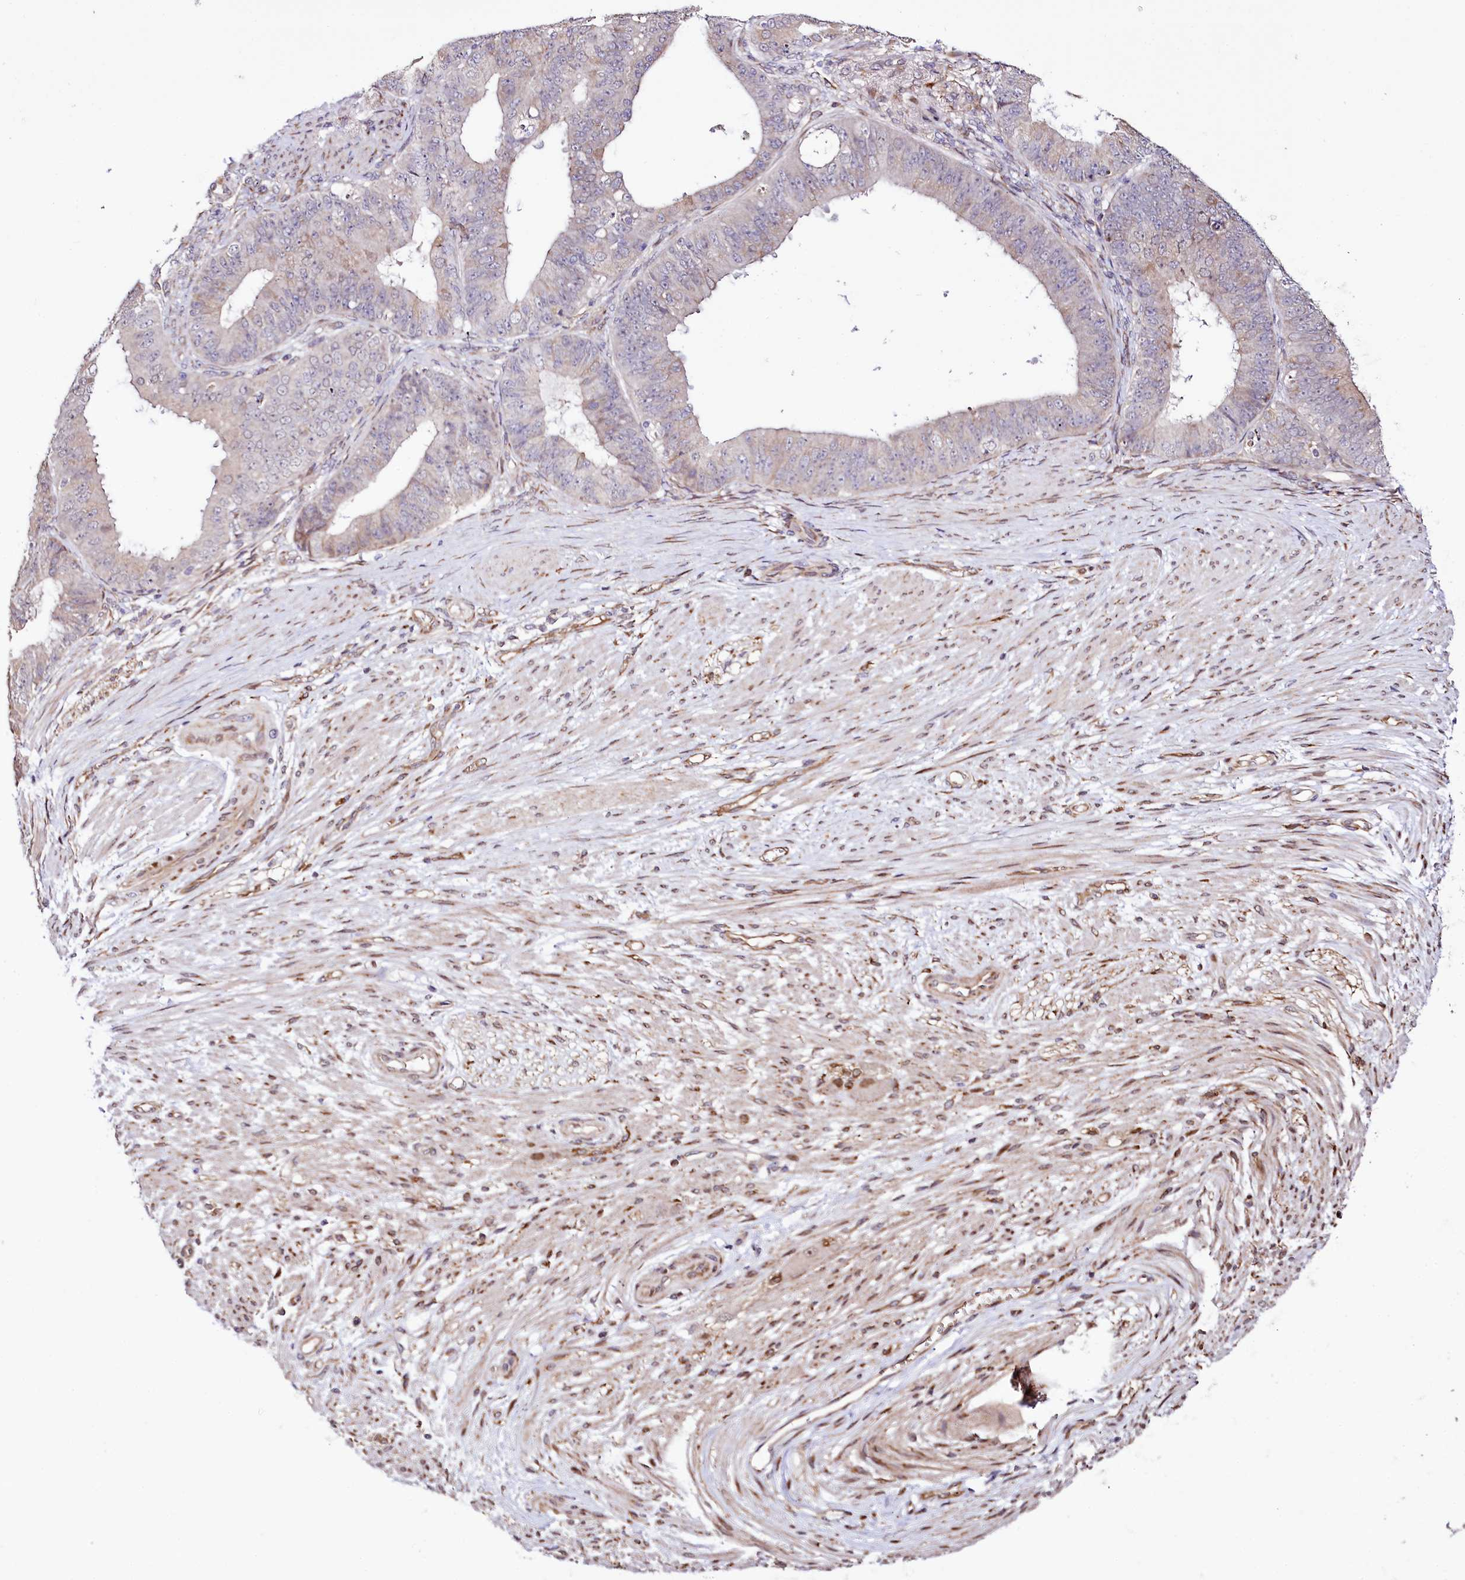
{"staining": {"intensity": "negative", "quantity": "none", "location": "none"}, "tissue": "ovarian cancer", "cell_type": "Tumor cells", "image_type": "cancer", "snomed": [{"axis": "morphology", "description": "Carcinoma, endometroid"}, {"axis": "topography", "description": "Appendix"}, {"axis": "topography", "description": "Ovary"}], "caption": "Tumor cells are negative for brown protein staining in ovarian cancer.", "gene": "CUTC", "patient": {"sex": "female", "age": 42}}